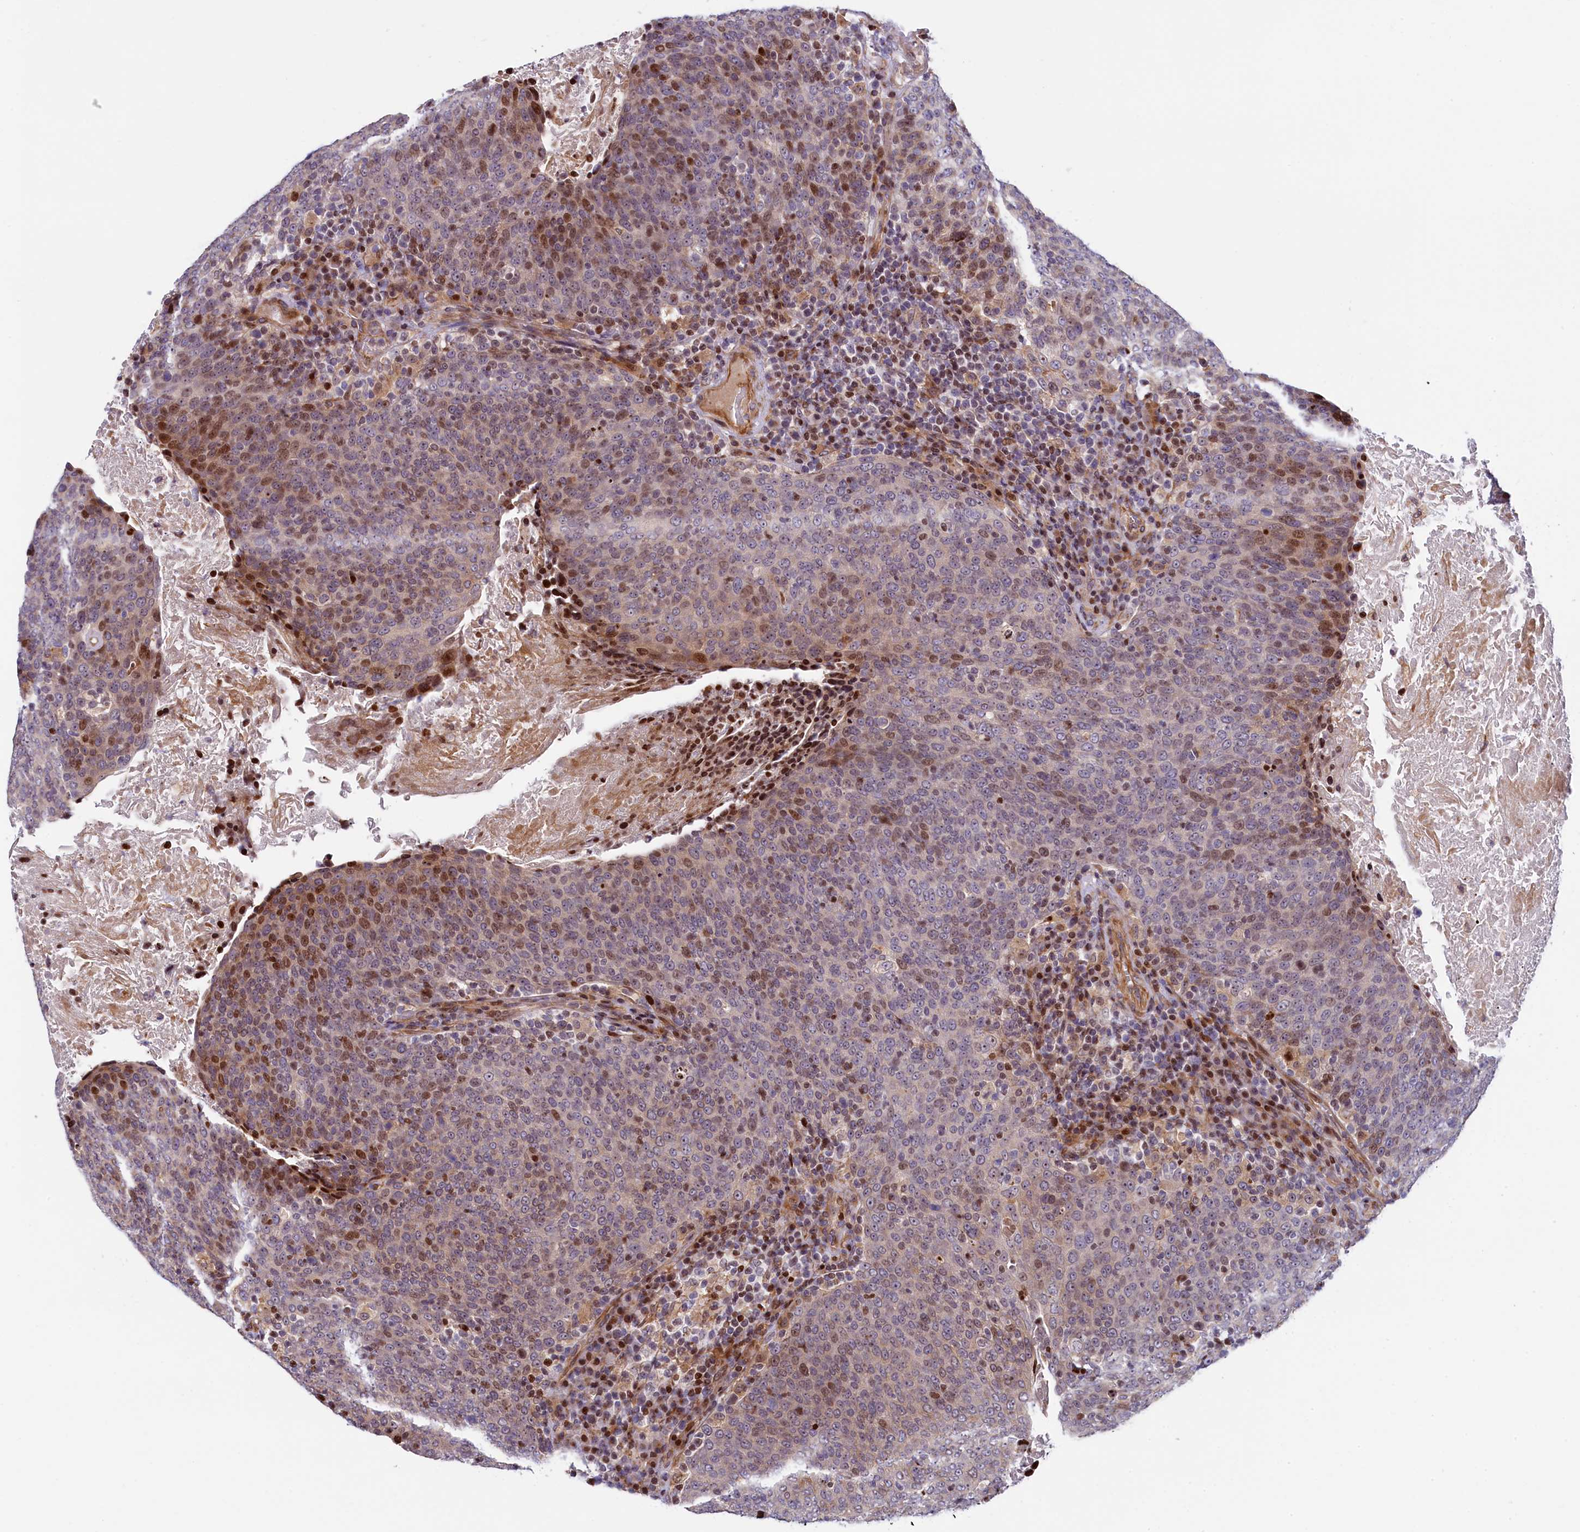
{"staining": {"intensity": "moderate", "quantity": "25%-75%", "location": "nuclear"}, "tissue": "head and neck cancer", "cell_type": "Tumor cells", "image_type": "cancer", "snomed": [{"axis": "morphology", "description": "Squamous cell carcinoma, NOS"}, {"axis": "morphology", "description": "Squamous cell carcinoma, metastatic, NOS"}, {"axis": "topography", "description": "Lymph node"}, {"axis": "topography", "description": "Head-Neck"}], "caption": "Immunohistochemistry (IHC) (DAB (3,3'-diaminobenzidine)) staining of metastatic squamous cell carcinoma (head and neck) displays moderate nuclear protein positivity in approximately 25%-75% of tumor cells.", "gene": "TGDS", "patient": {"sex": "male", "age": 62}}